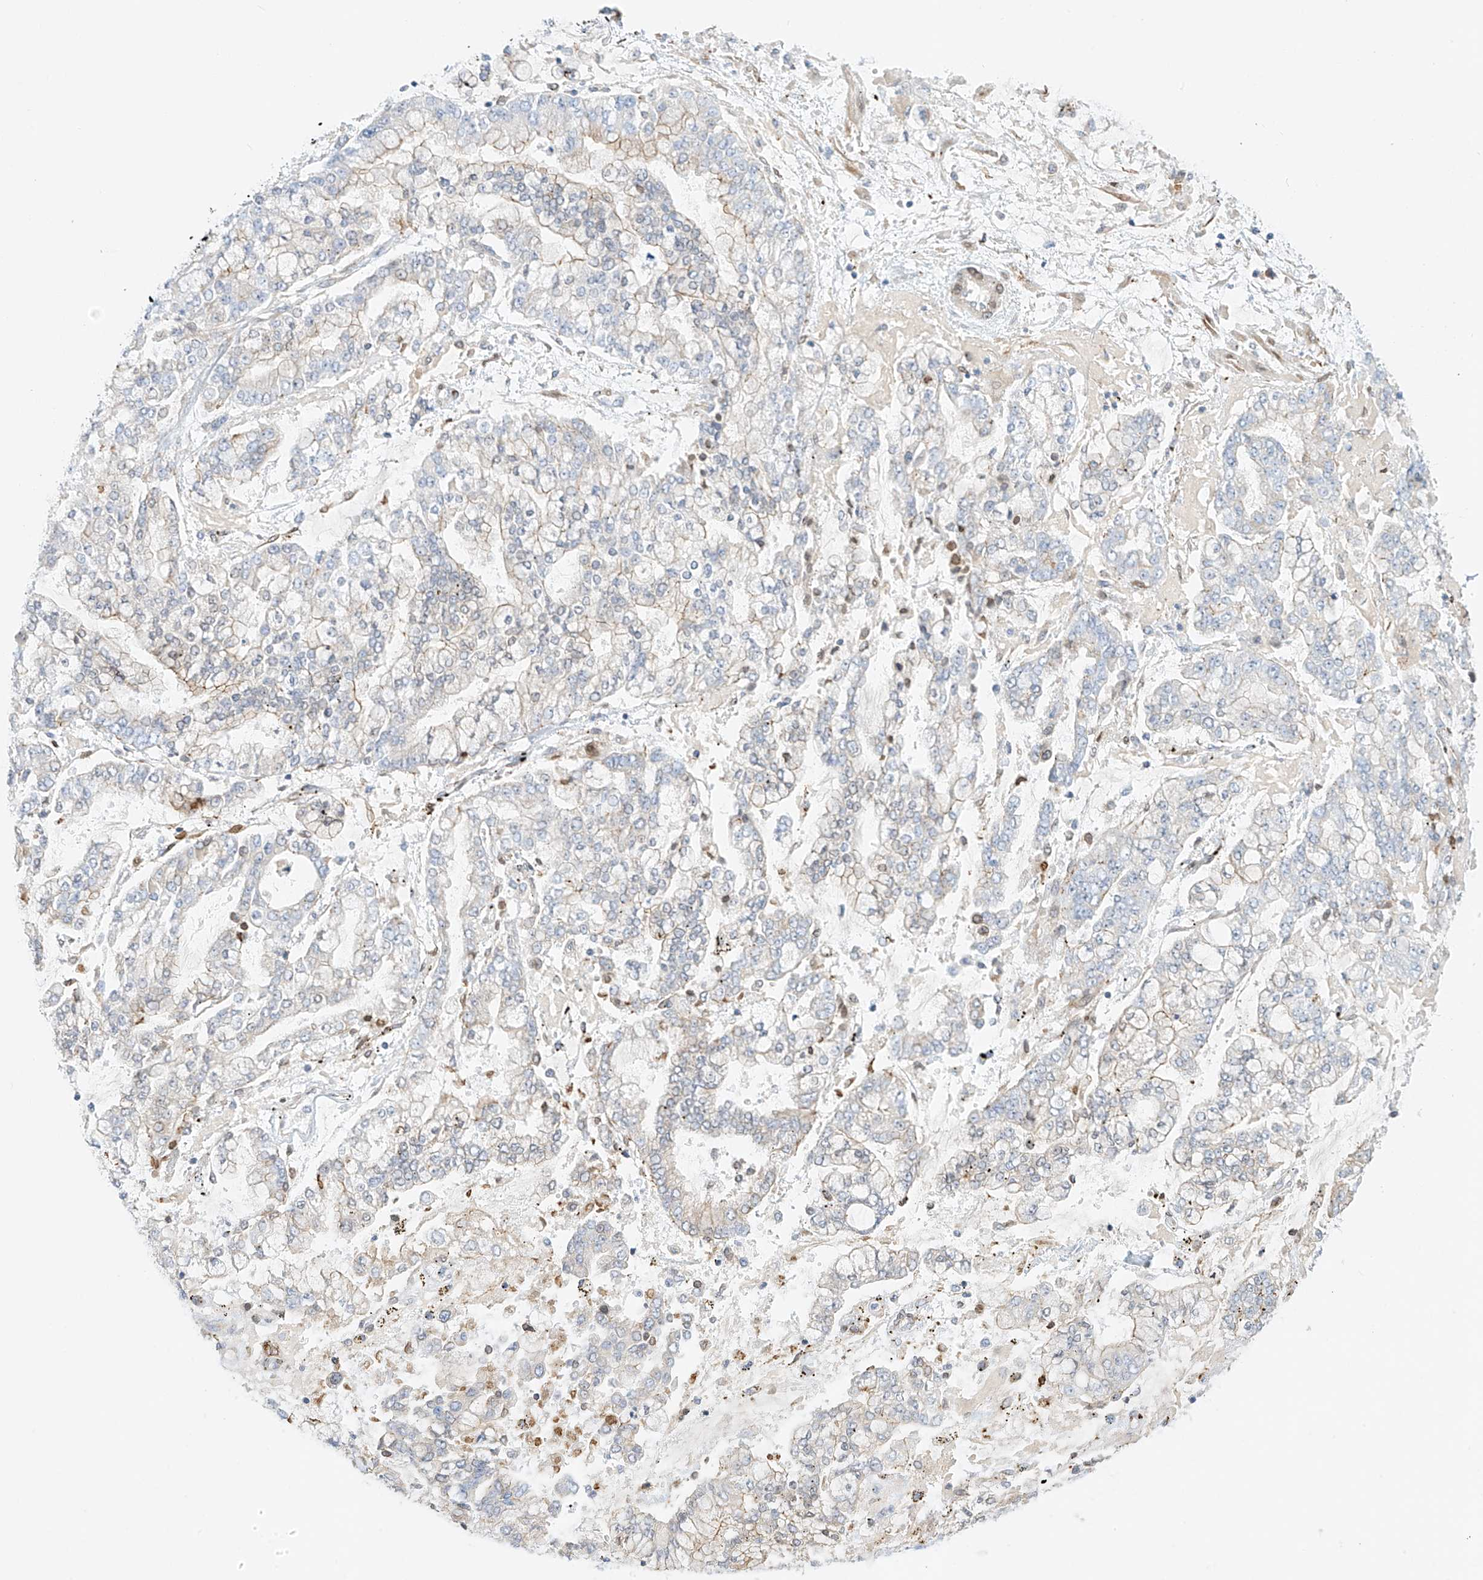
{"staining": {"intensity": "weak", "quantity": "<25%", "location": "cytoplasmic/membranous"}, "tissue": "stomach cancer", "cell_type": "Tumor cells", "image_type": "cancer", "snomed": [{"axis": "morphology", "description": "Normal tissue, NOS"}, {"axis": "morphology", "description": "Adenocarcinoma, NOS"}, {"axis": "topography", "description": "Stomach, upper"}, {"axis": "topography", "description": "Stomach"}], "caption": "Photomicrograph shows no significant protein positivity in tumor cells of stomach cancer.", "gene": "PCYOX1", "patient": {"sex": "male", "age": 76}}